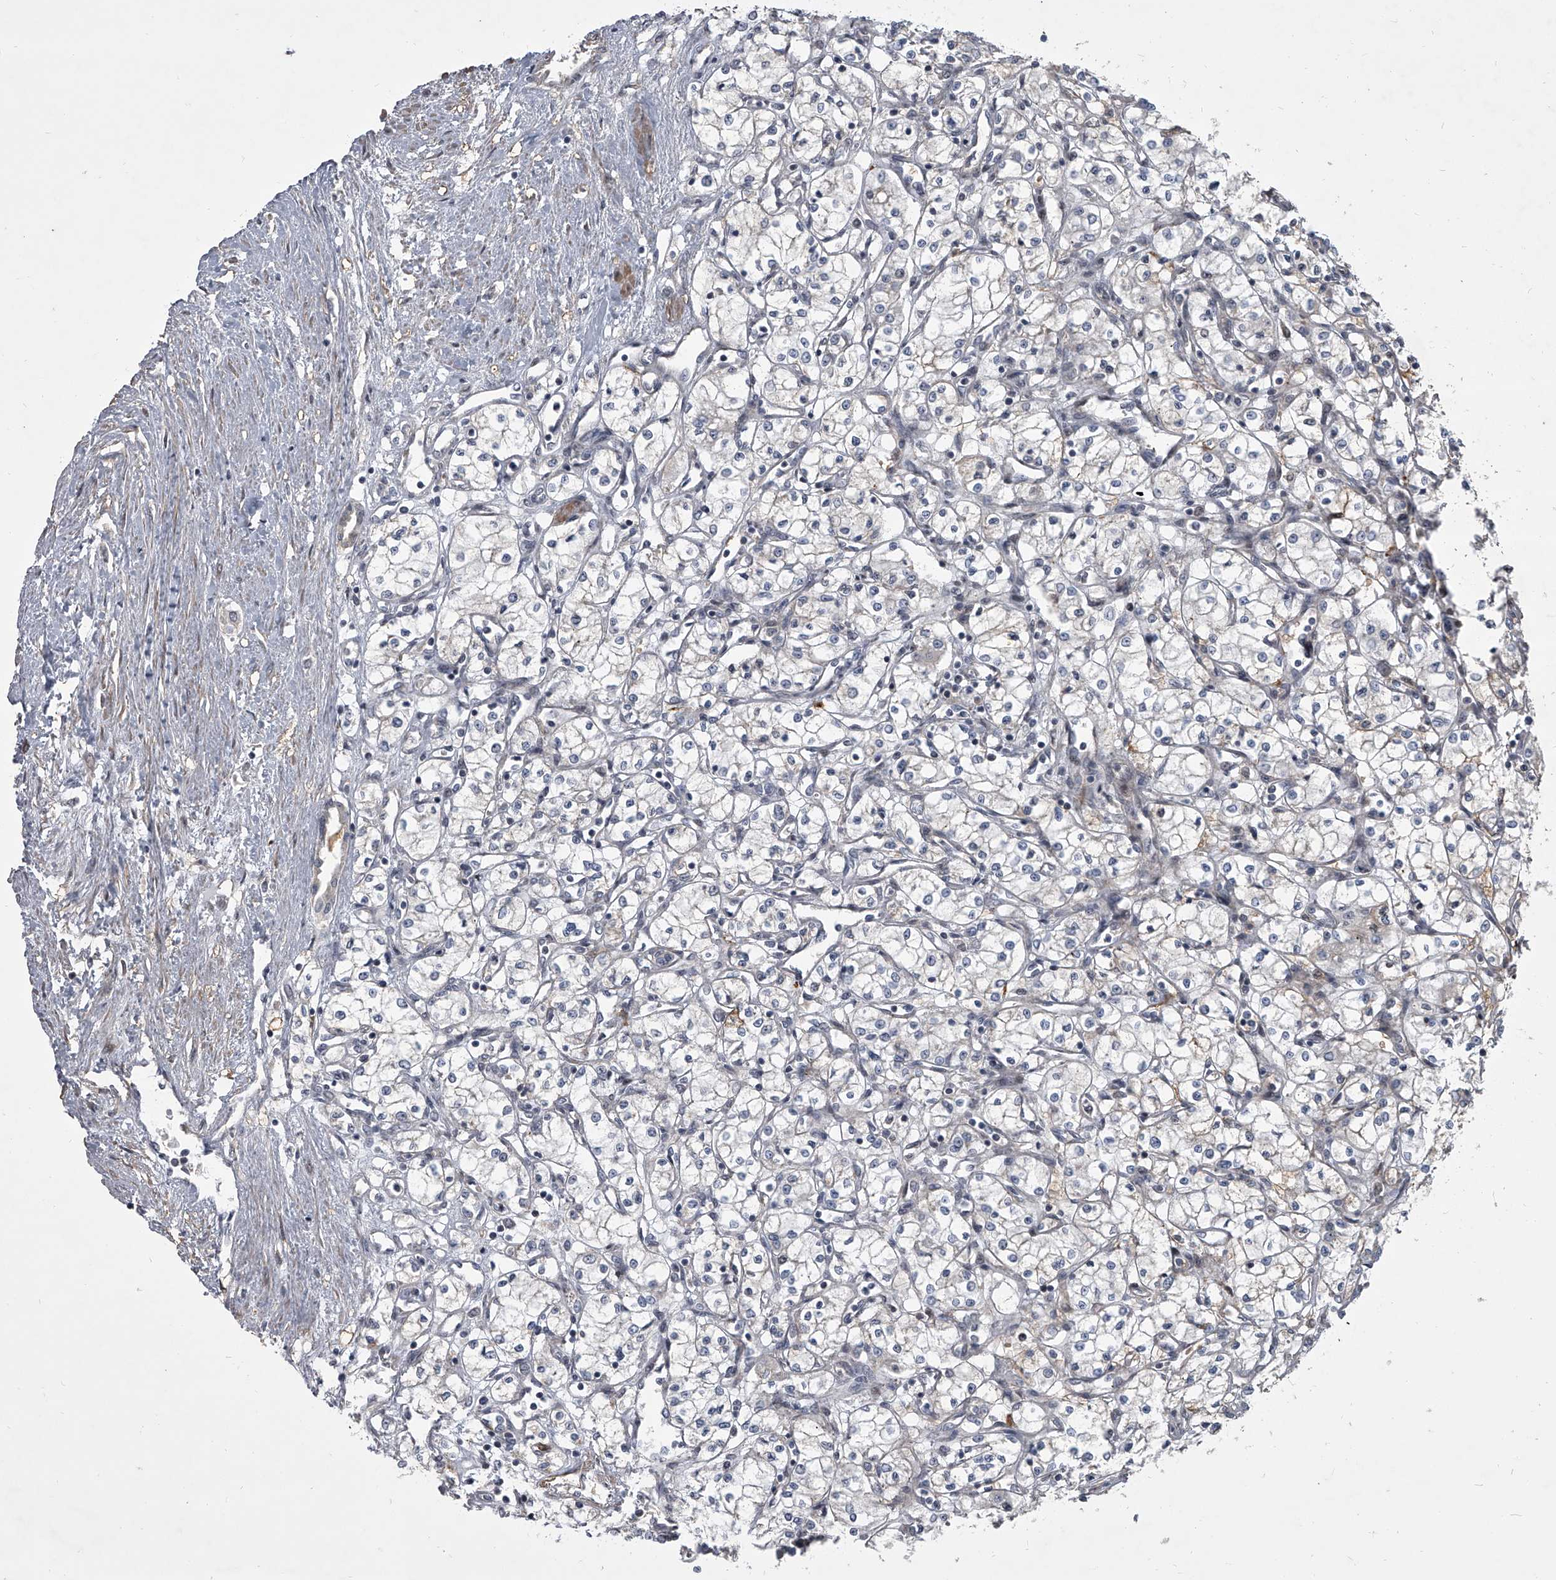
{"staining": {"intensity": "negative", "quantity": "none", "location": "none"}, "tissue": "renal cancer", "cell_type": "Tumor cells", "image_type": "cancer", "snomed": [{"axis": "morphology", "description": "Adenocarcinoma, NOS"}, {"axis": "topography", "description": "Kidney"}], "caption": "High magnification brightfield microscopy of renal cancer stained with DAB (brown) and counterstained with hematoxylin (blue): tumor cells show no significant expression.", "gene": "HEATR6", "patient": {"sex": "male", "age": 59}}